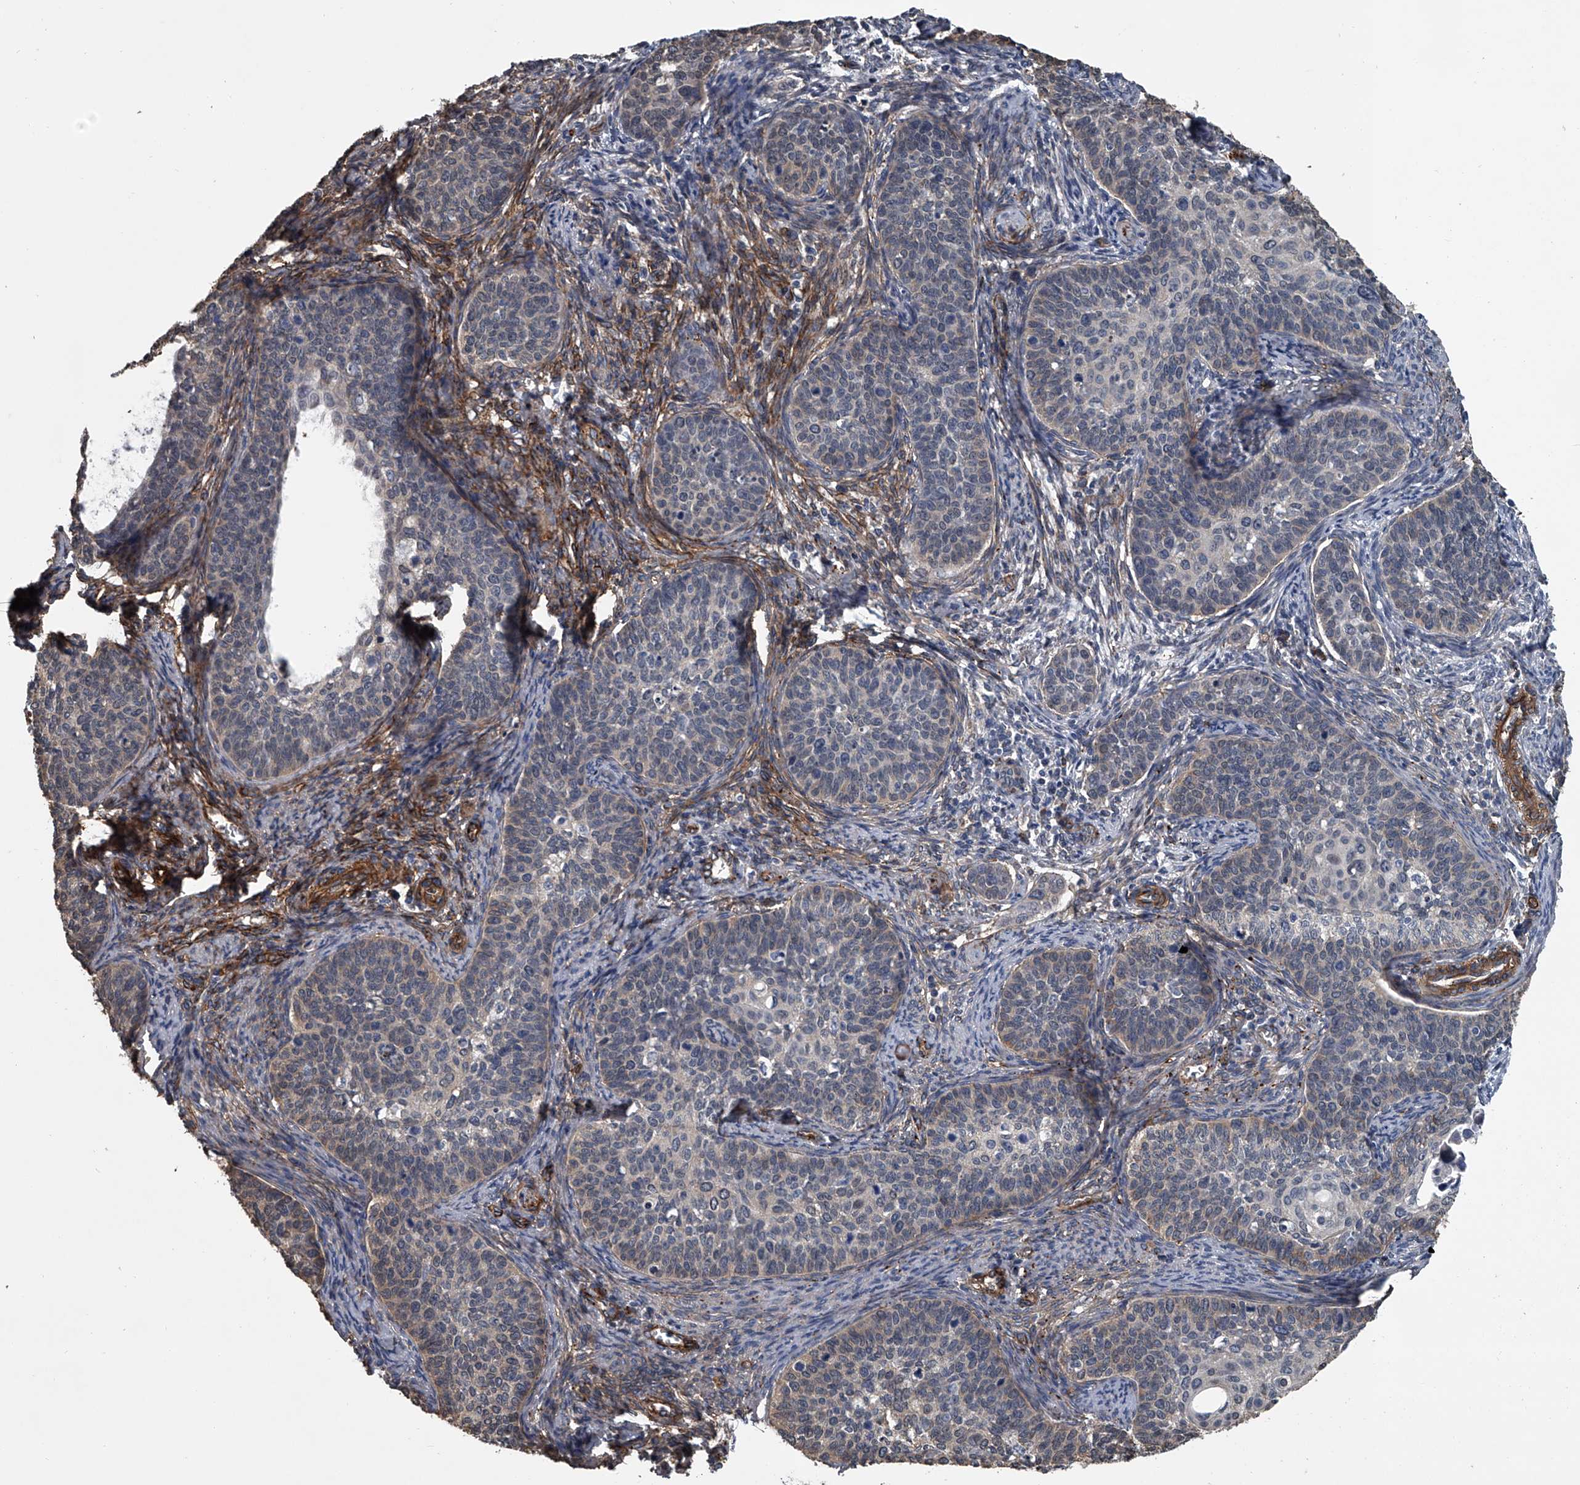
{"staining": {"intensity": "negative", "quantity": "none", "location": "none"}, "tissue": "cervical cancer", "cell_type": "Tumor cells", "image_type": "cancer", "snomed": [{"axis": "morphology", "description": "Squamous cell carcinoma, NOS"}, {"axis": "topography", "description": "Cervix"}], "caption": "There is no significant positivity in tumor cells of cervical squamous cell carcinoma.", "gene": "LDLRAD2", "patient": {"sex": "female", "age": 33}}